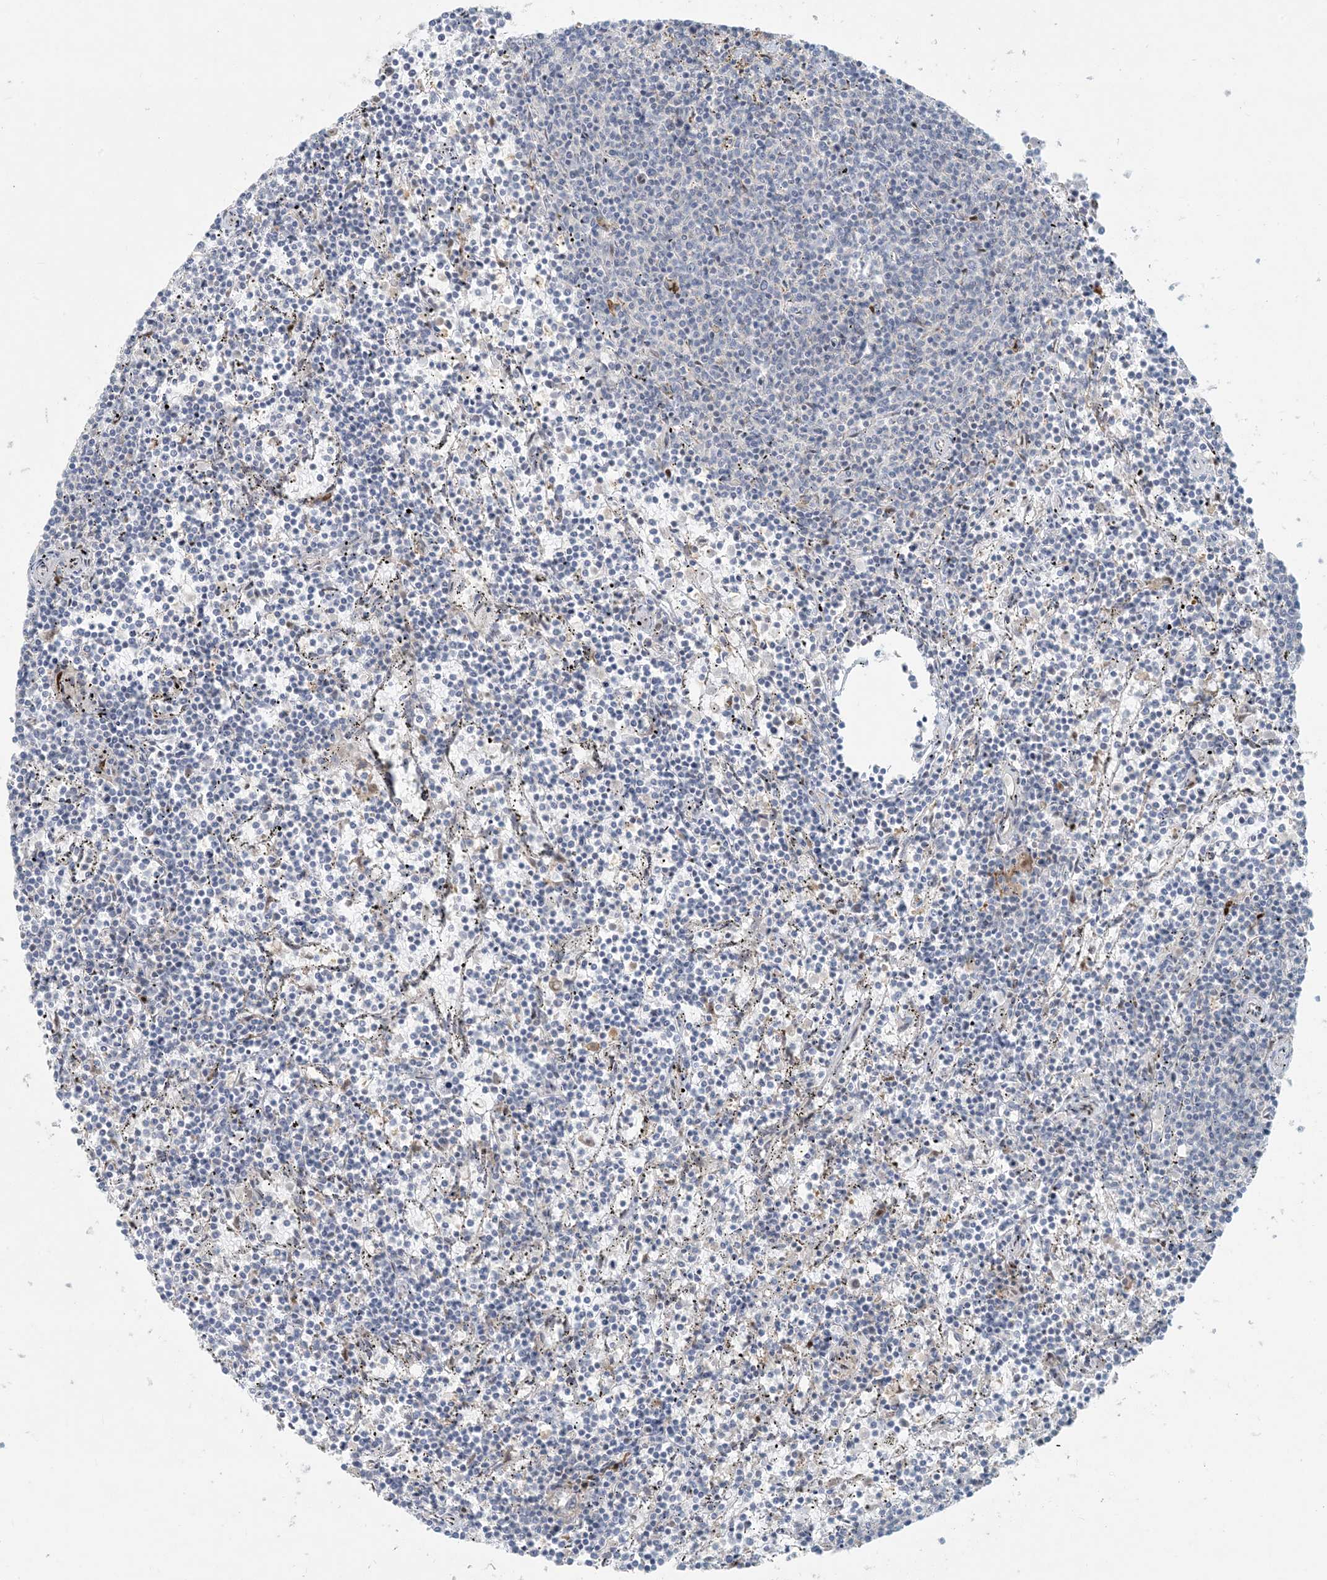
{"staining": {"intensity": "negative", "quantity": "none", "location": "none"}, "tissue": "lymphoma", "cell_type": "Tumor cells", "image_type": "cancer", "snomed": [{"axis": "morphology", "description": "Malignant lymphoma, non-Hodgkin's type, Low grade"}, {"axis": "topography", "description": "Spleen"}], "caption": "Protein analysis of low-grade malignant lymphoma, non-Hodgkin's type demonstrates no significant expression in tumor cells.", "gene": "BCORL1", "patient": {"sex": "female", "age": 50}}